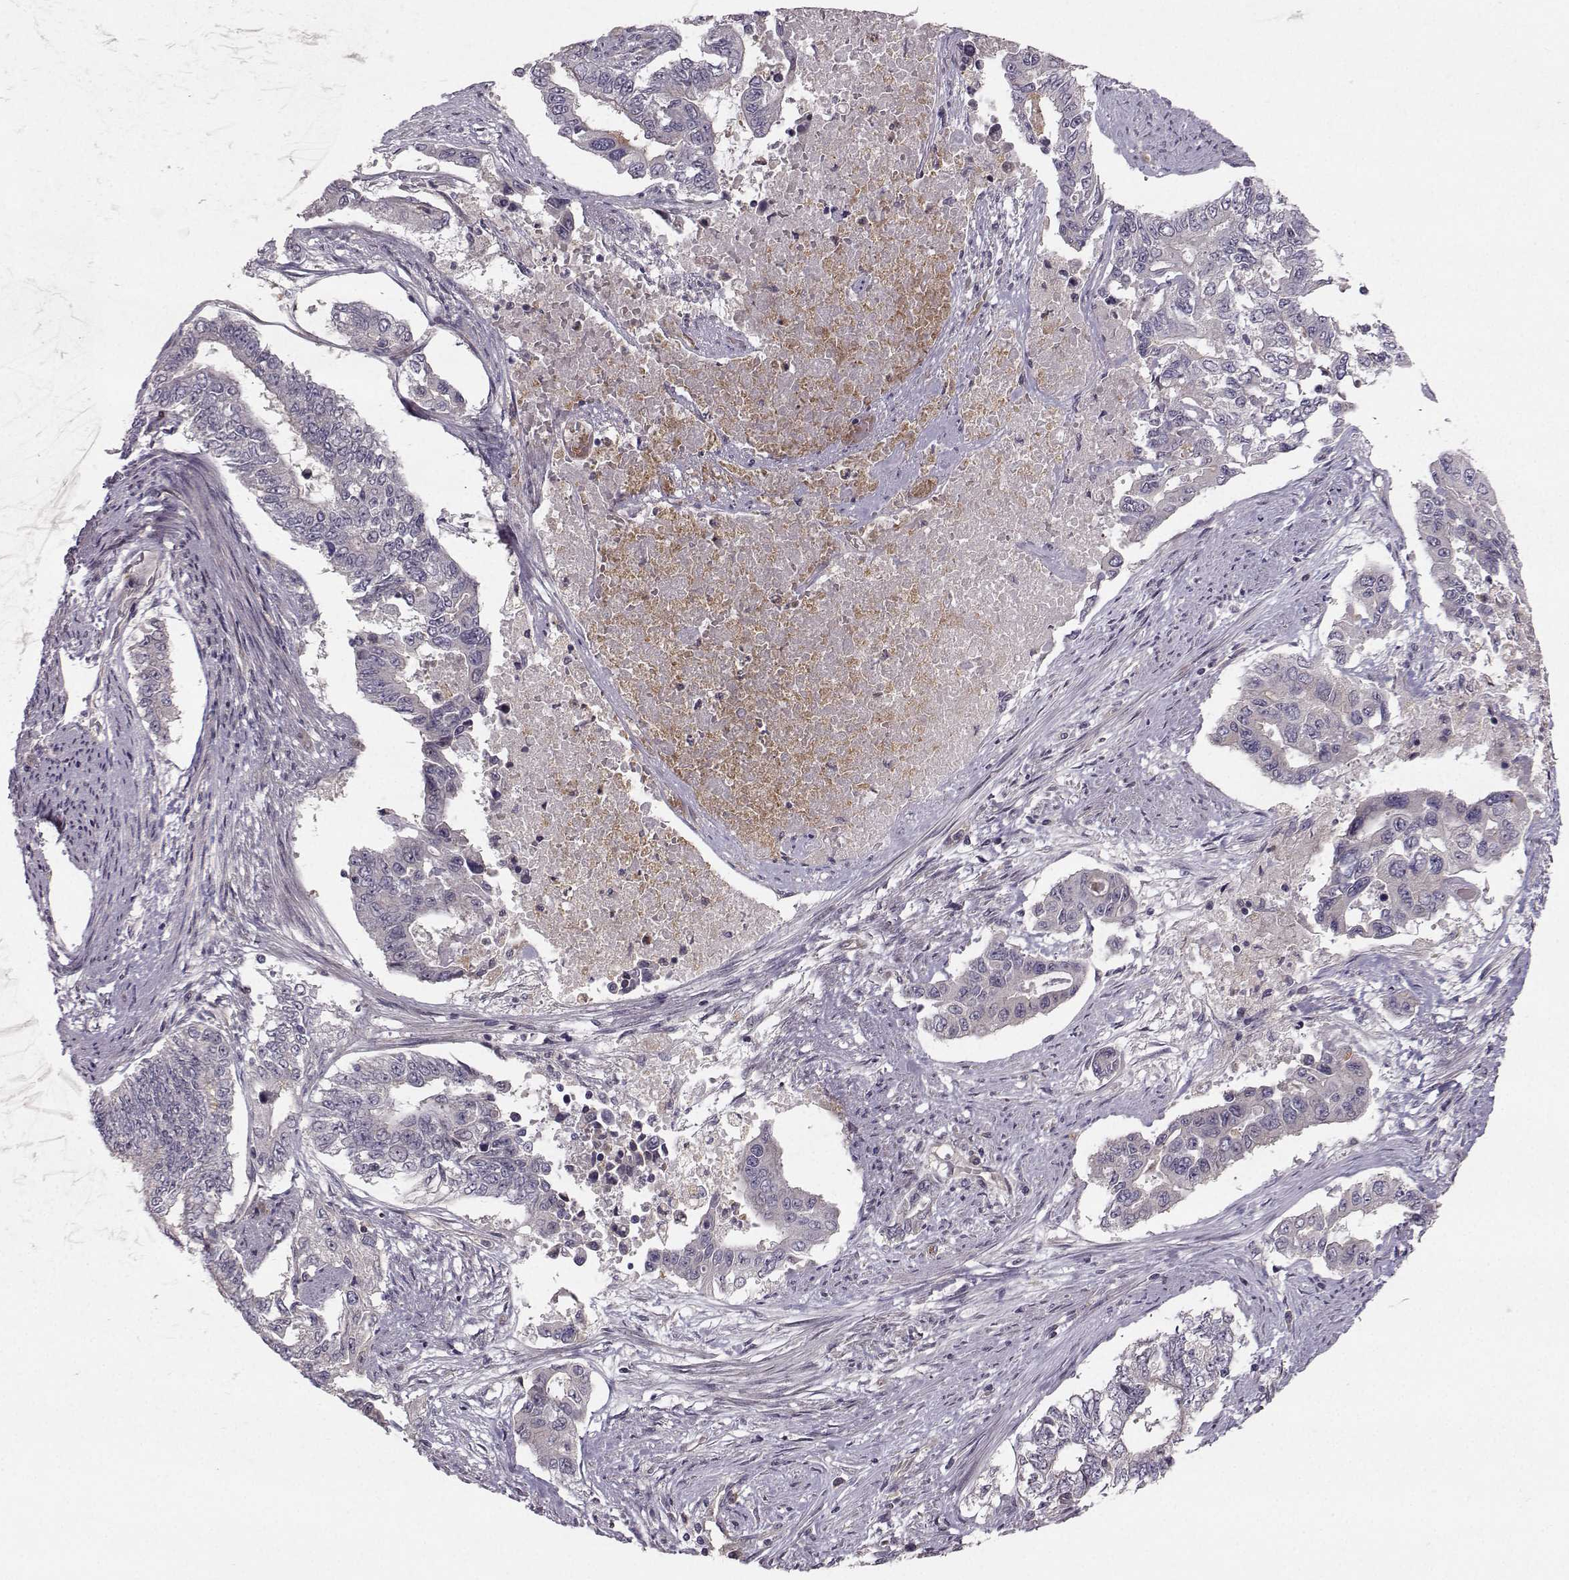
{"staining": {"intensity": "negative", "quantity": "none", "location": "none"}, "tissue": "endometrial cancer", "cell_type": "Tumor cells", "image_type": "cancer", "snomed": [{"axis": "morphology", "description": "Adenocarcinoma, NOS"}, {"axis": "topography", "description": "Uterus"}], "caption": "Endometrial cancer (adenocarcinoma) was stained to show a protein in brown. There is no significant staining in tumor cells.", "gene": "OPRD1", "patient": {"sex": "female", "age": 59}}